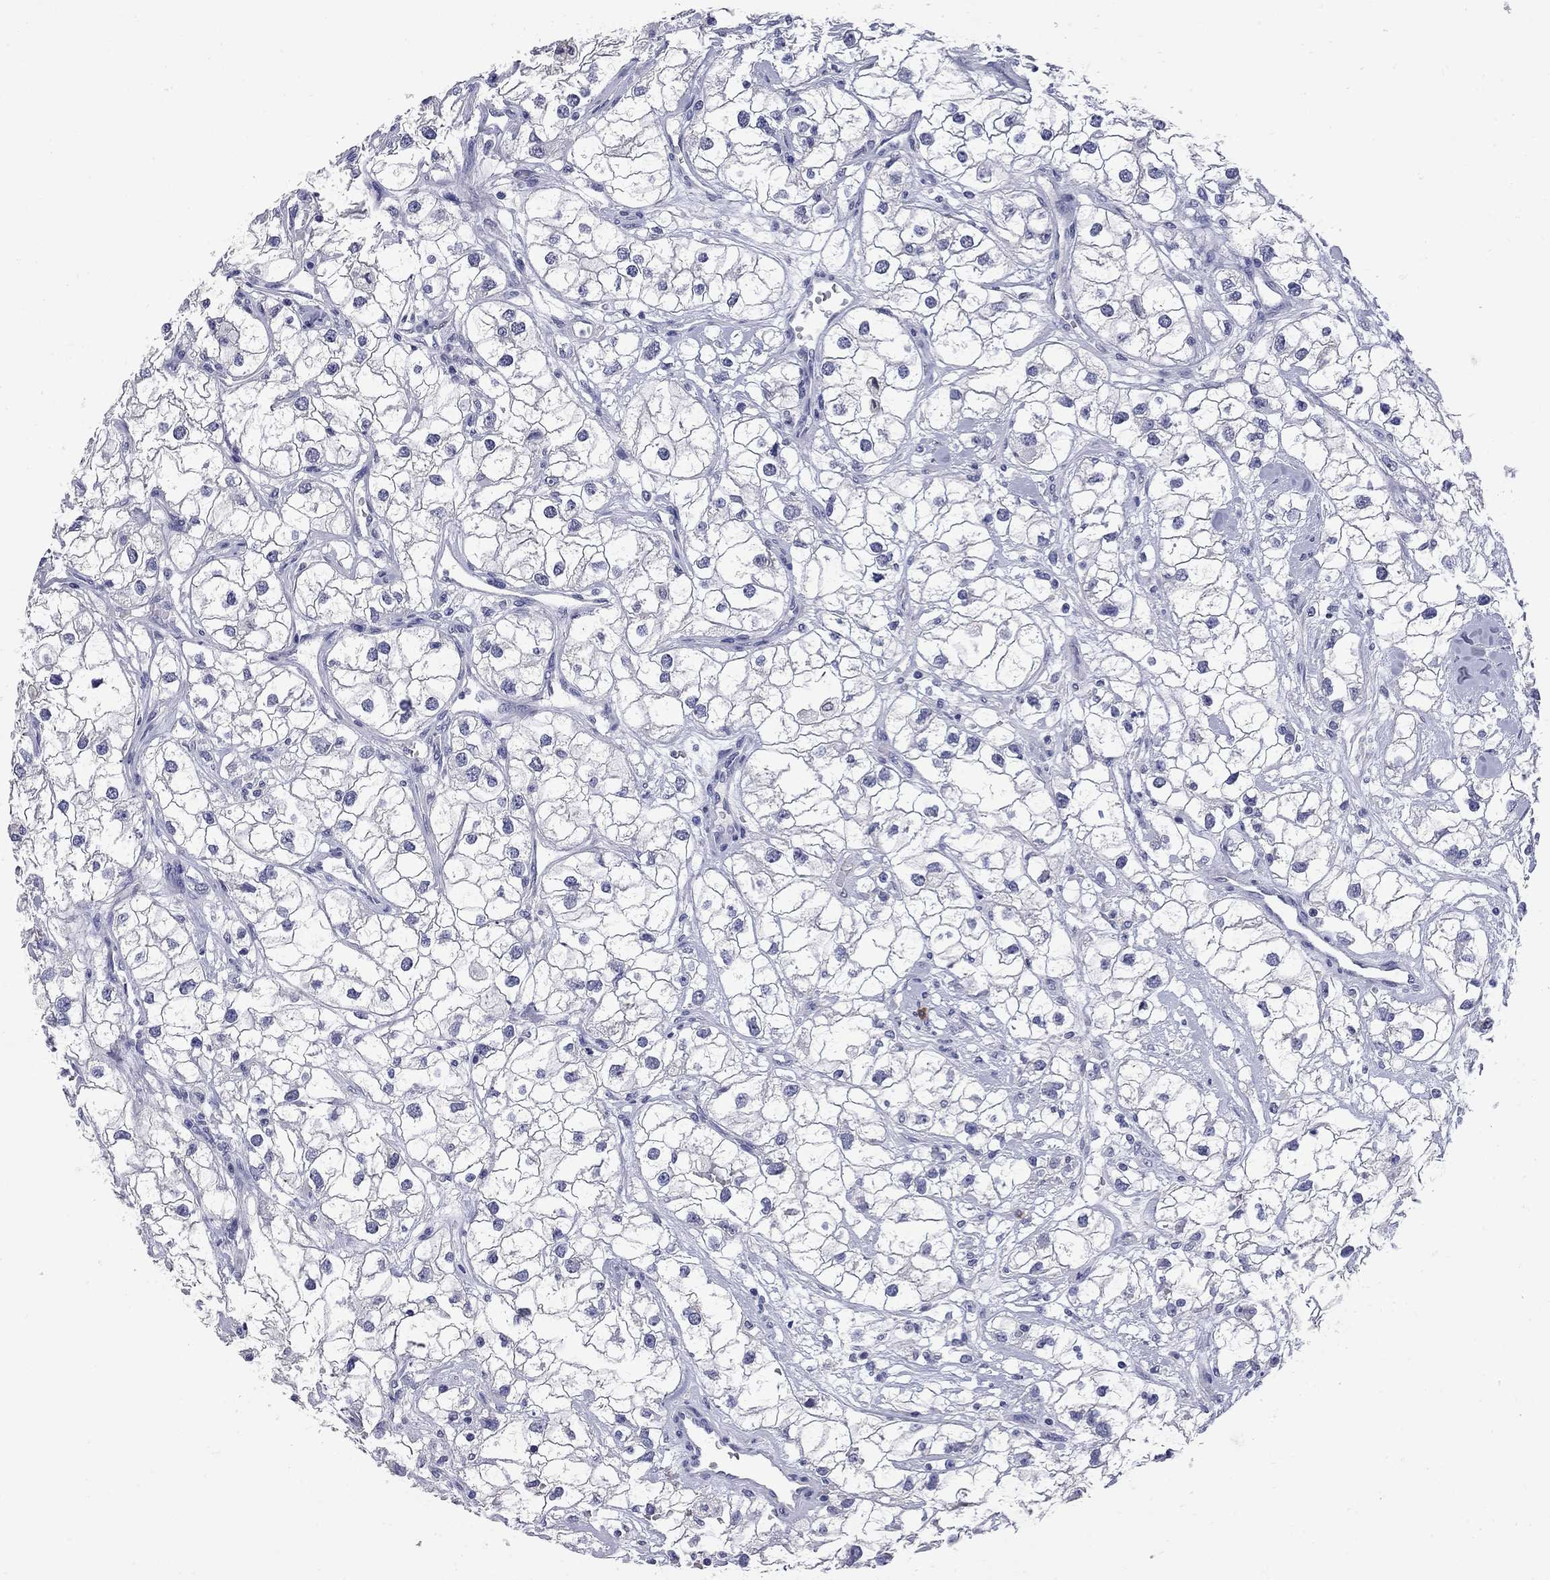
{"staining": {"intensity": "negative", "quantity": "none", "location": "none"}, "tissue": "renal cancer", "cell_type": "Tumor cells", "image_type": "cancer", "snomed": [{"axis": "morphology", "description": "Adenocarcinoma, NOS"}, {"axis": "topography", "description": "Kidney"}], "caption": "DAB immunohistochemical staining of renal adenocarcinoma displays no significant staining in tumor cells. Nuclei are stained in blue.", "gene": "FAM221B", "patient": {"sex": "male", "age": 59}}